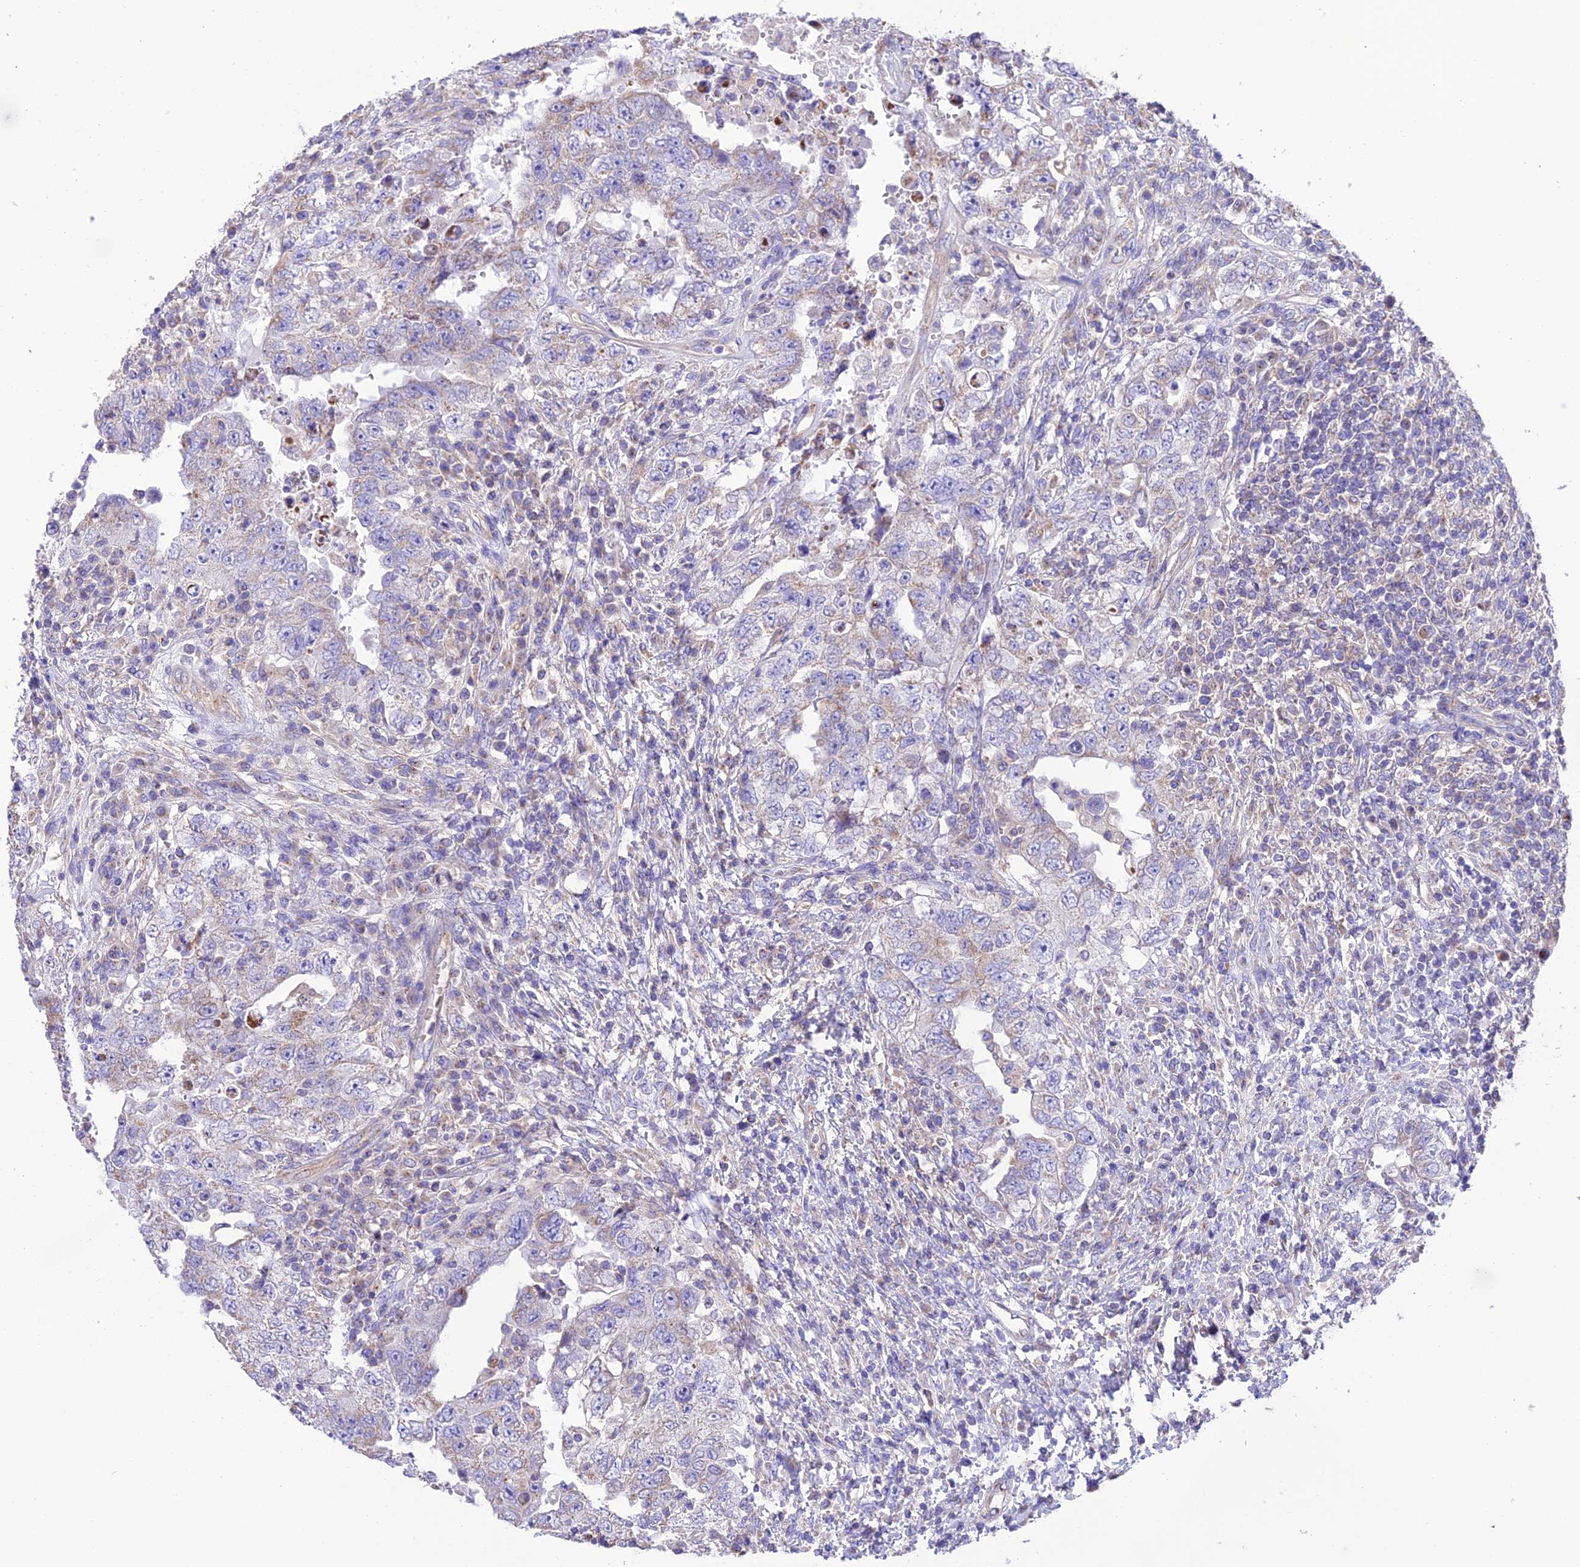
{"staining": {"intensity": "moderate", "quantity": "<25%", "location": "cytoplasmic/membranous"}, "tissue": "testis cancer", "cell_type": "Tumor cells", "image_type": "cancer", "snomed": [{"axis": "morphology", "description": "Carcinoma, Embryonal, NOS"}, {"axis": "topography", "description": "Testis"}], "caption": "An image of embryonal carcinoma (testis) stained for a protein displays moderate cytoplasmic/membranous brown staining in tumor cells.", "gene": "MAP3K12", "patient": {"sex": "male", "age": 26}}